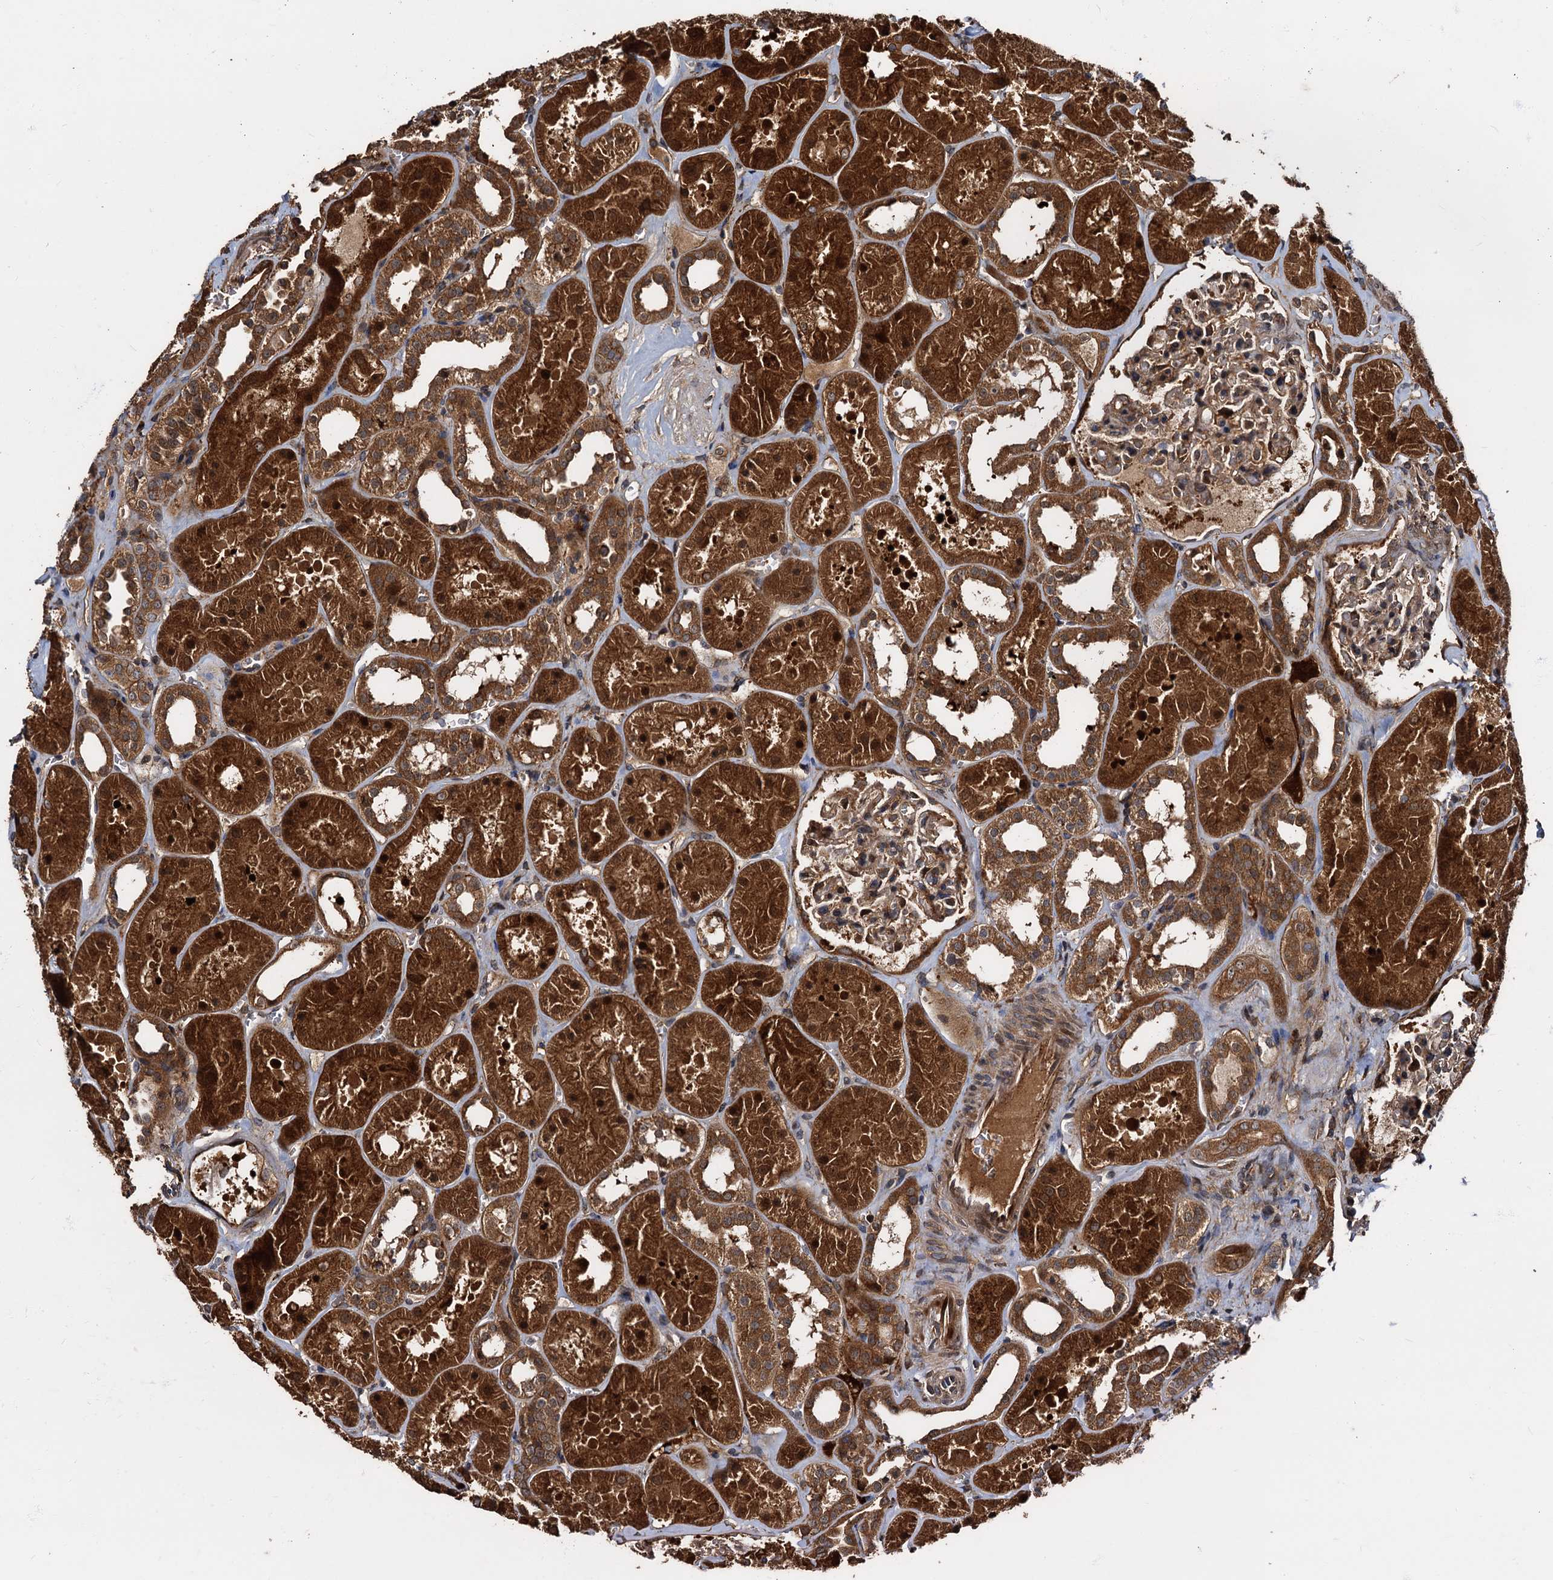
{"staining": {"intensity": "moderate", "quantity": ">75%", "location": "cytoplasmic/membranous,nuclear"}, "tissue": "kidney", "cell_type": "Cells in glomeruli", "image_type": "normal", "snomed": [{"axis": "morphology", "description": "Normal tissue, NOS"}, {"axis": "topography", "description": "Kidney"}], "caption": "Moderate cytoplasmic/membranous,nuclear expression for a protein is present in approximately >75% of cells in glomeruli of benign kidney using immunohistochemistry (IHC).", "gene": "PEX5", "patient": {"sex": "female", "age": 41}}